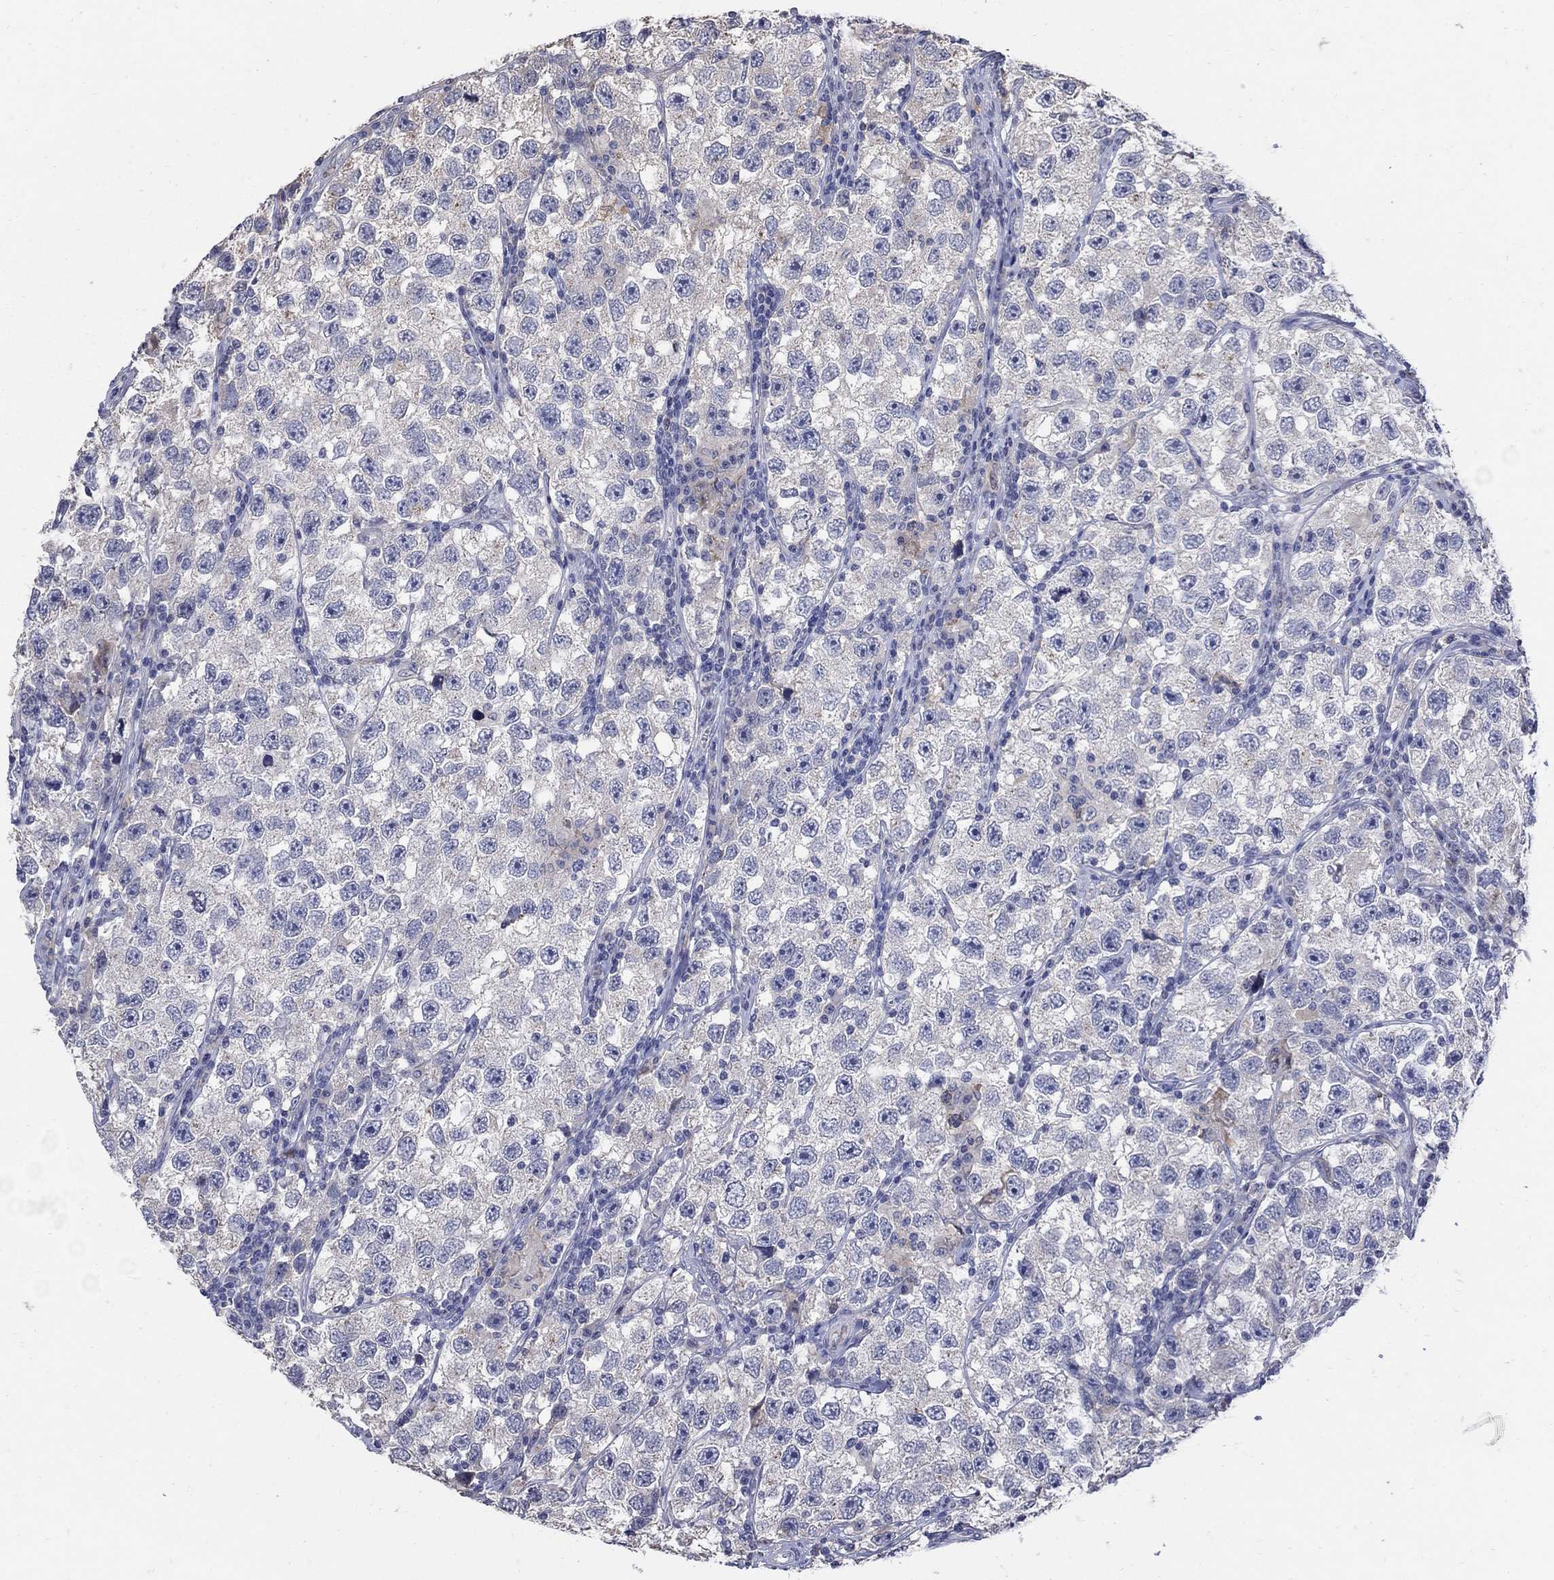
{"staining": {"intensity": "negative", "quantity": "none", "location": "none"}, "tissue": "testis cancer", "cell_type": "Tumor cells", "image_type": "cancer", "snomed": [{"axis": "morphology", "description": "Seminoma, NOS"}, {"axis": "topography", "description": "Testis"}], "caption": "Tumor cells show no significant staining in testis cancer.", "gene": "CETN1", "patient": {"sex": "male", "age": 26}}